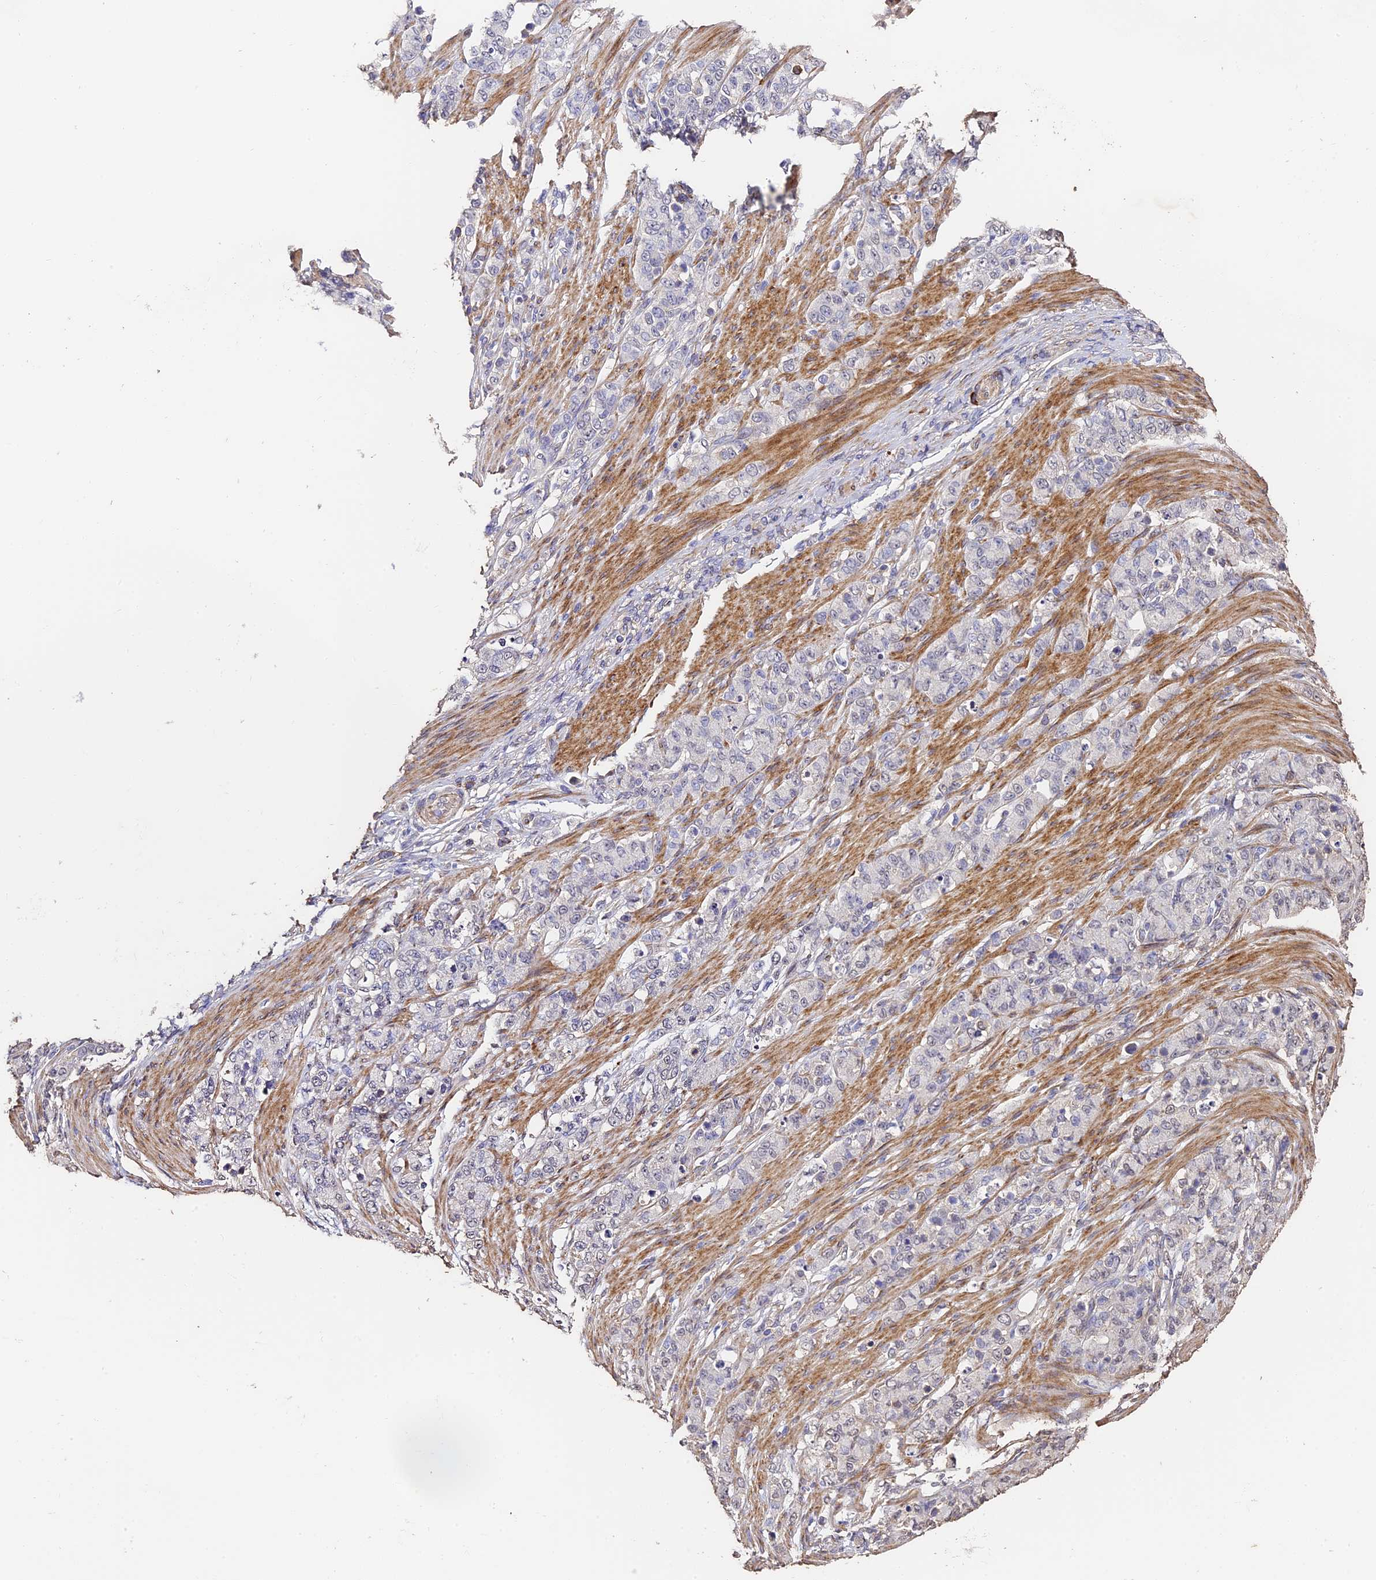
{"staining": {"intensity": "negative", "quantity": "none", "location": "none"}, "tissue": "stomach cancer", "cell_type": "Tumor cells", "image_type": "cancer", "snomed": [{"axis": "morphology", "description": "Adenocarcinoma, NOS"}, {"axis": "topography", "description": "Stomach"}], "caption": "IHC of human adenocarcinoma (stomach) reveals no staining in tumor cells.", "gene": "SLC11A1", "patient": {"sex": "female", "age": 79}}